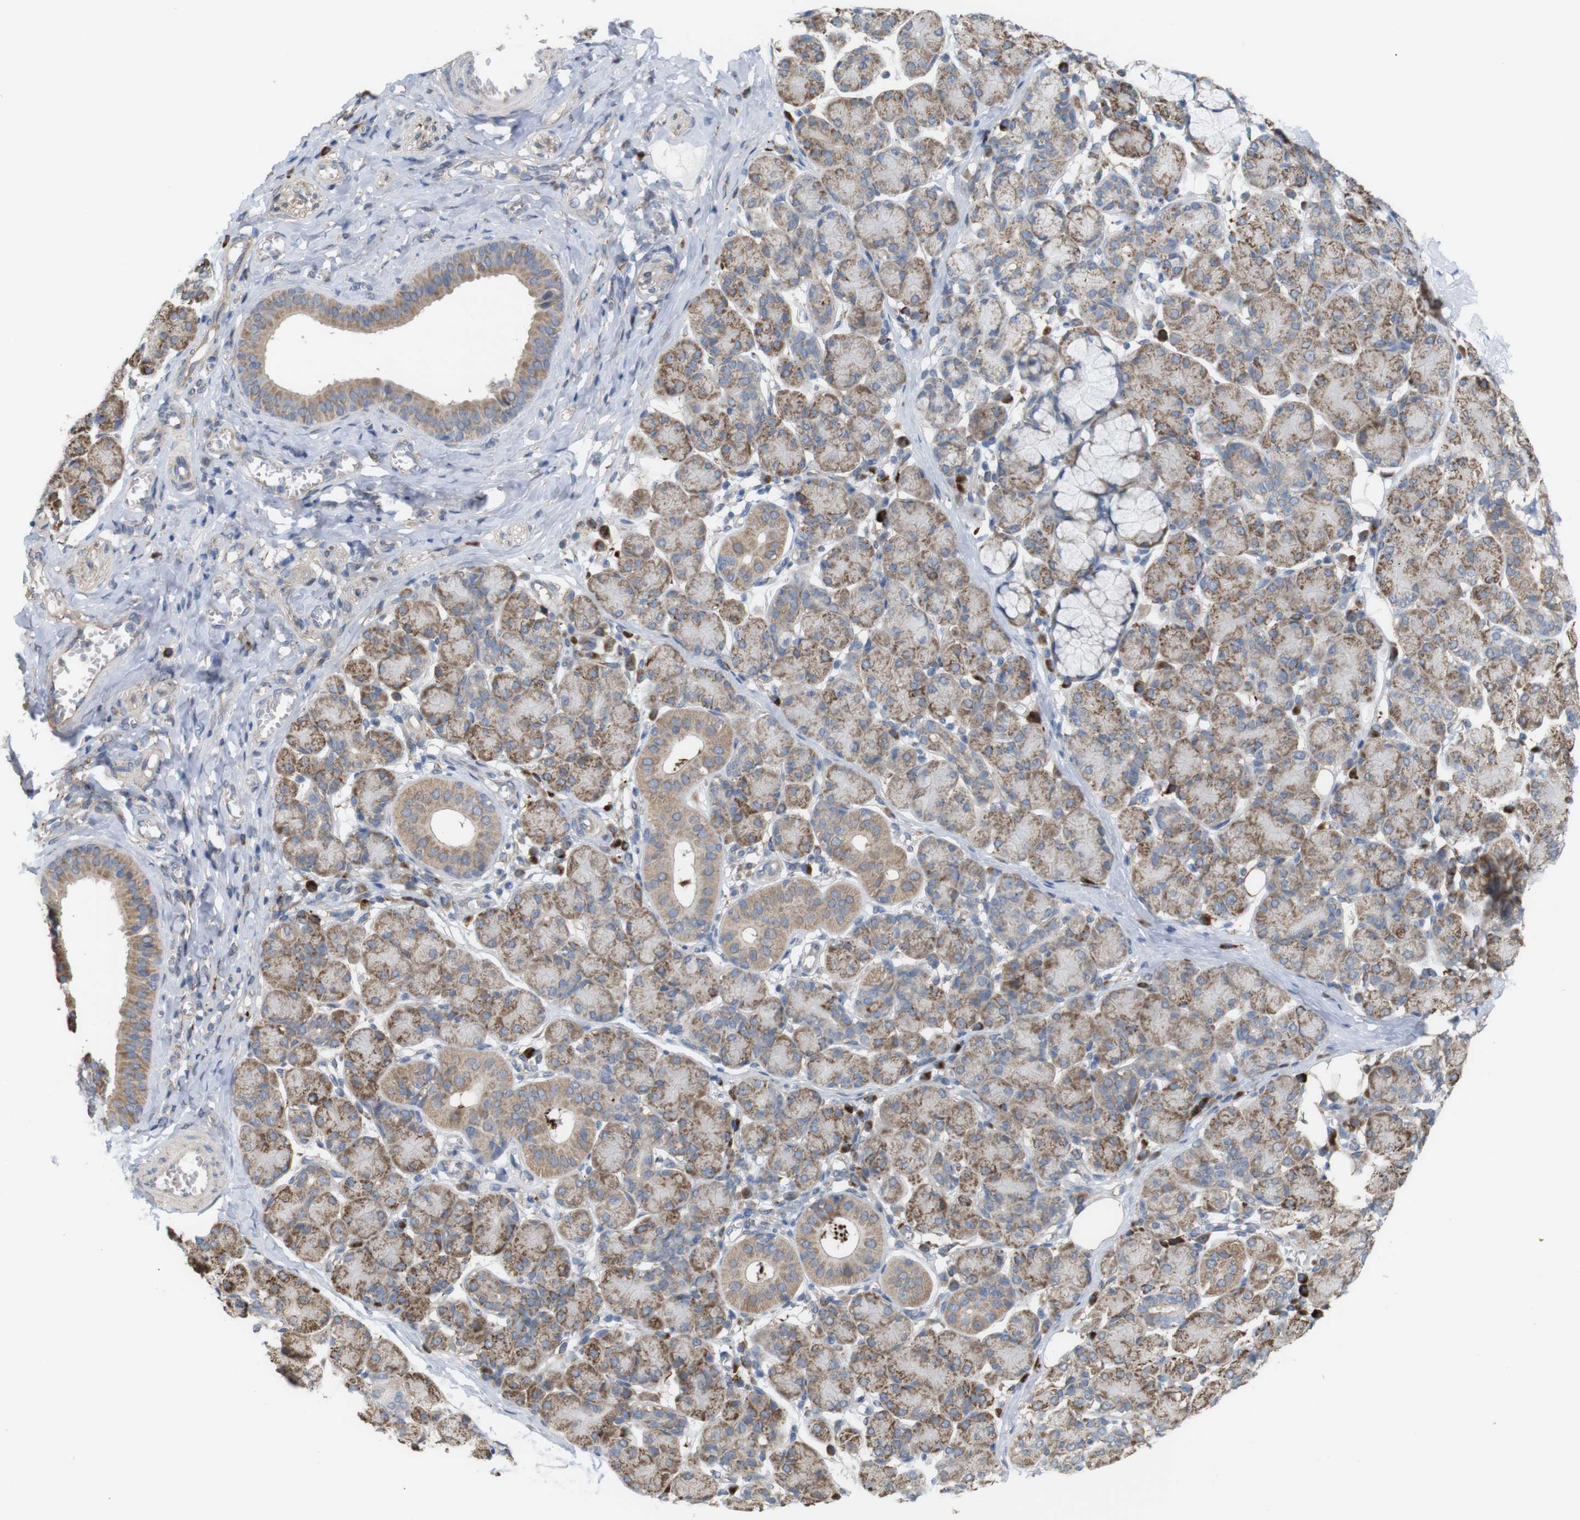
{"staining": {"intensity": "strong", "quantity": "25%-75%", "location": "cytoplasmic/membranous"}, "tissue": "salivary gland", "cell_type": "Glandular cells", "image_type": "normal", "snomed": [{"axis": "morphology", "description": "Normal tissue, NOS"}, {"axis": "morphology", "description": "Inflammation, NOS"}, {"axis": "topography", "description": "Lymph node"}, {"axis": "topography", "description": "Salivary gland"}], "caption": "High-magnification brightfield microscopy of normal salivary gland stained with DAB (3,3'-diaminobenzidine) (brown) and counterstained with hematoxylin (blue). glandular cells exhibit strong cytoplasmic/membranous positivity is appreciated in approximately25%-75% of cells.", "gene": "PTPRR", "patient": {"sex": "male", "age": 3}}